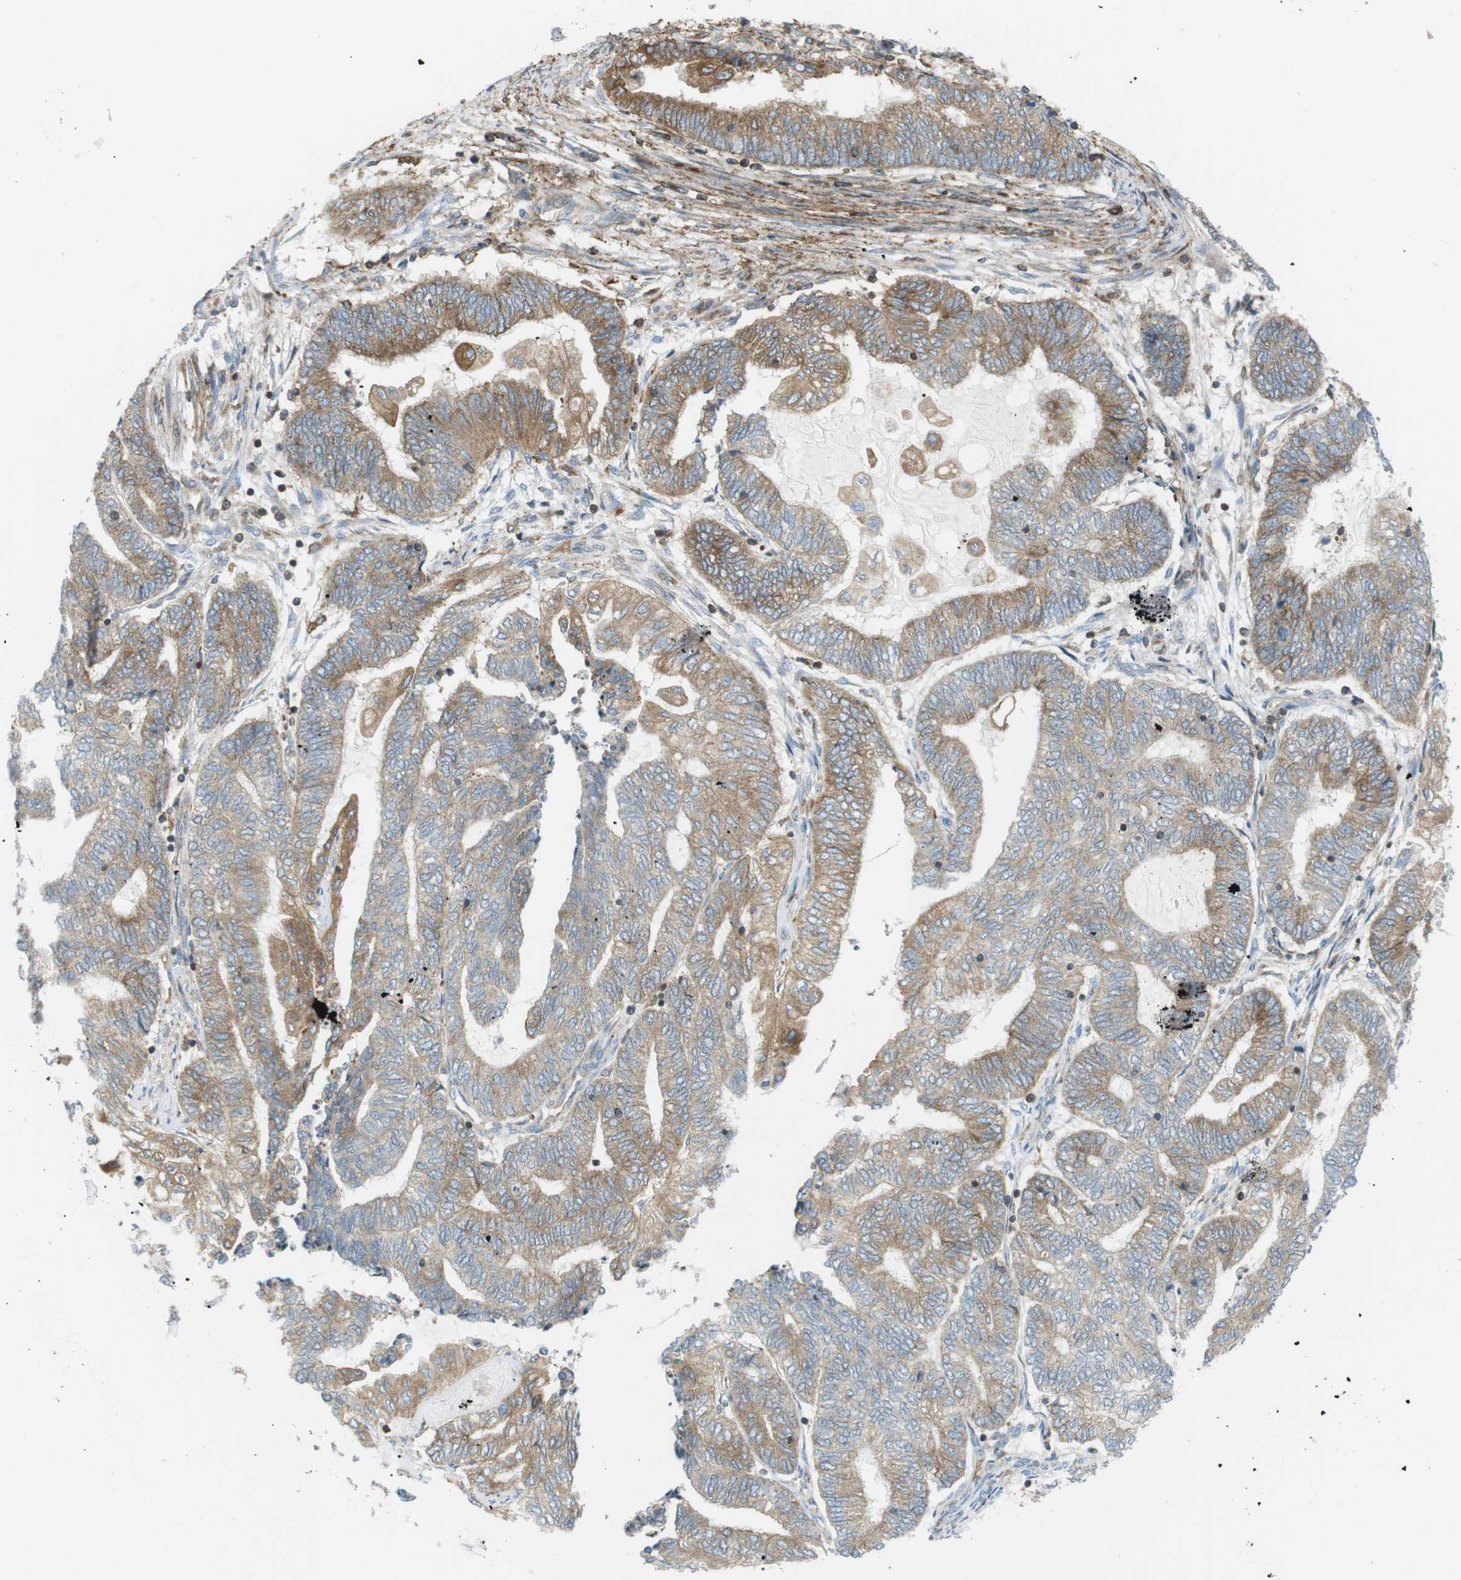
{"staining": {"intensity": "moderate", "quantity": "25%-75%", "location": "cytoplasmic/membranous"}, "tissue": "endometrial cancer", "cell_type": "Tumor cells", "image_type": "cancer", "snomed": [{"axis": "morphology", "description": "Adenocarcinoma, NOS"}, {"axis": "topography", "description": "Uterus"}, {"axis": "topography", "description": "Endometrium"}], "caption": "Protein positivity by IHC exhibits moderate cytoplasmic/membranous staining in about 25%-75% of tumor cells in adenocarcinoma (endometrial). (brown staining indicates protein expression, while blue staining denotes nuclei).", "gene": "FLII", "patient": {"sex": "female", "age": 70}}